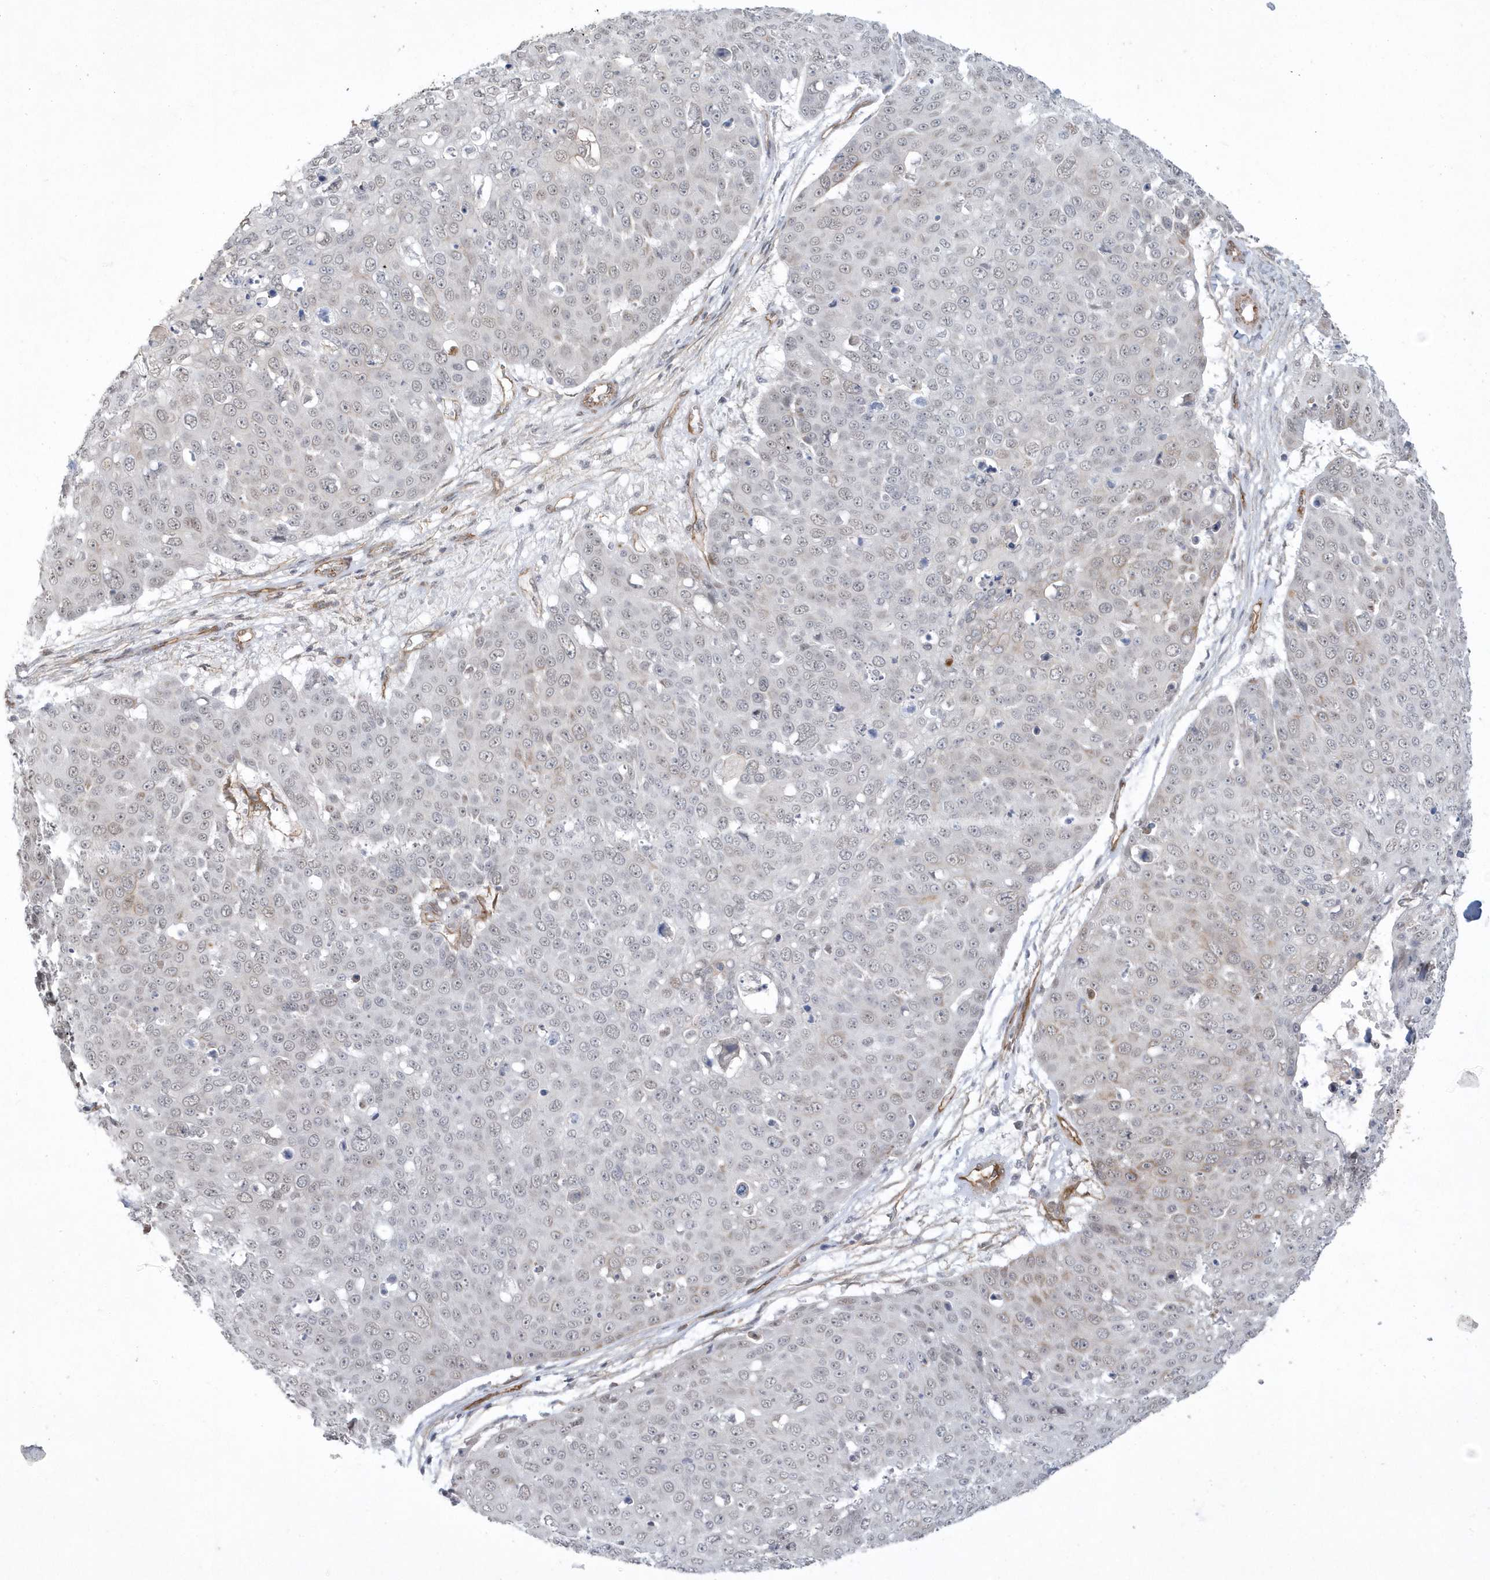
{"staining": {"intensity": "weak", "quantity": "<25%", "location": "cytoplasmic/membranous"}, "tissue": "skin cancer", "cell_type": "Tumor cells", "image_type": "cancer", "snomed": [{"axis": "morphology", "description": "Squamous cell carcinoma, NOS"}, {"axis": "topography", "description": "Skin"}], "caption": "Immunohistochemical staining of squamous cell carcinoma (skin) exhibits no significant expression in tumor cells.", "gene": "RAI14", "patient": {"sex": "male", "age": 71}}